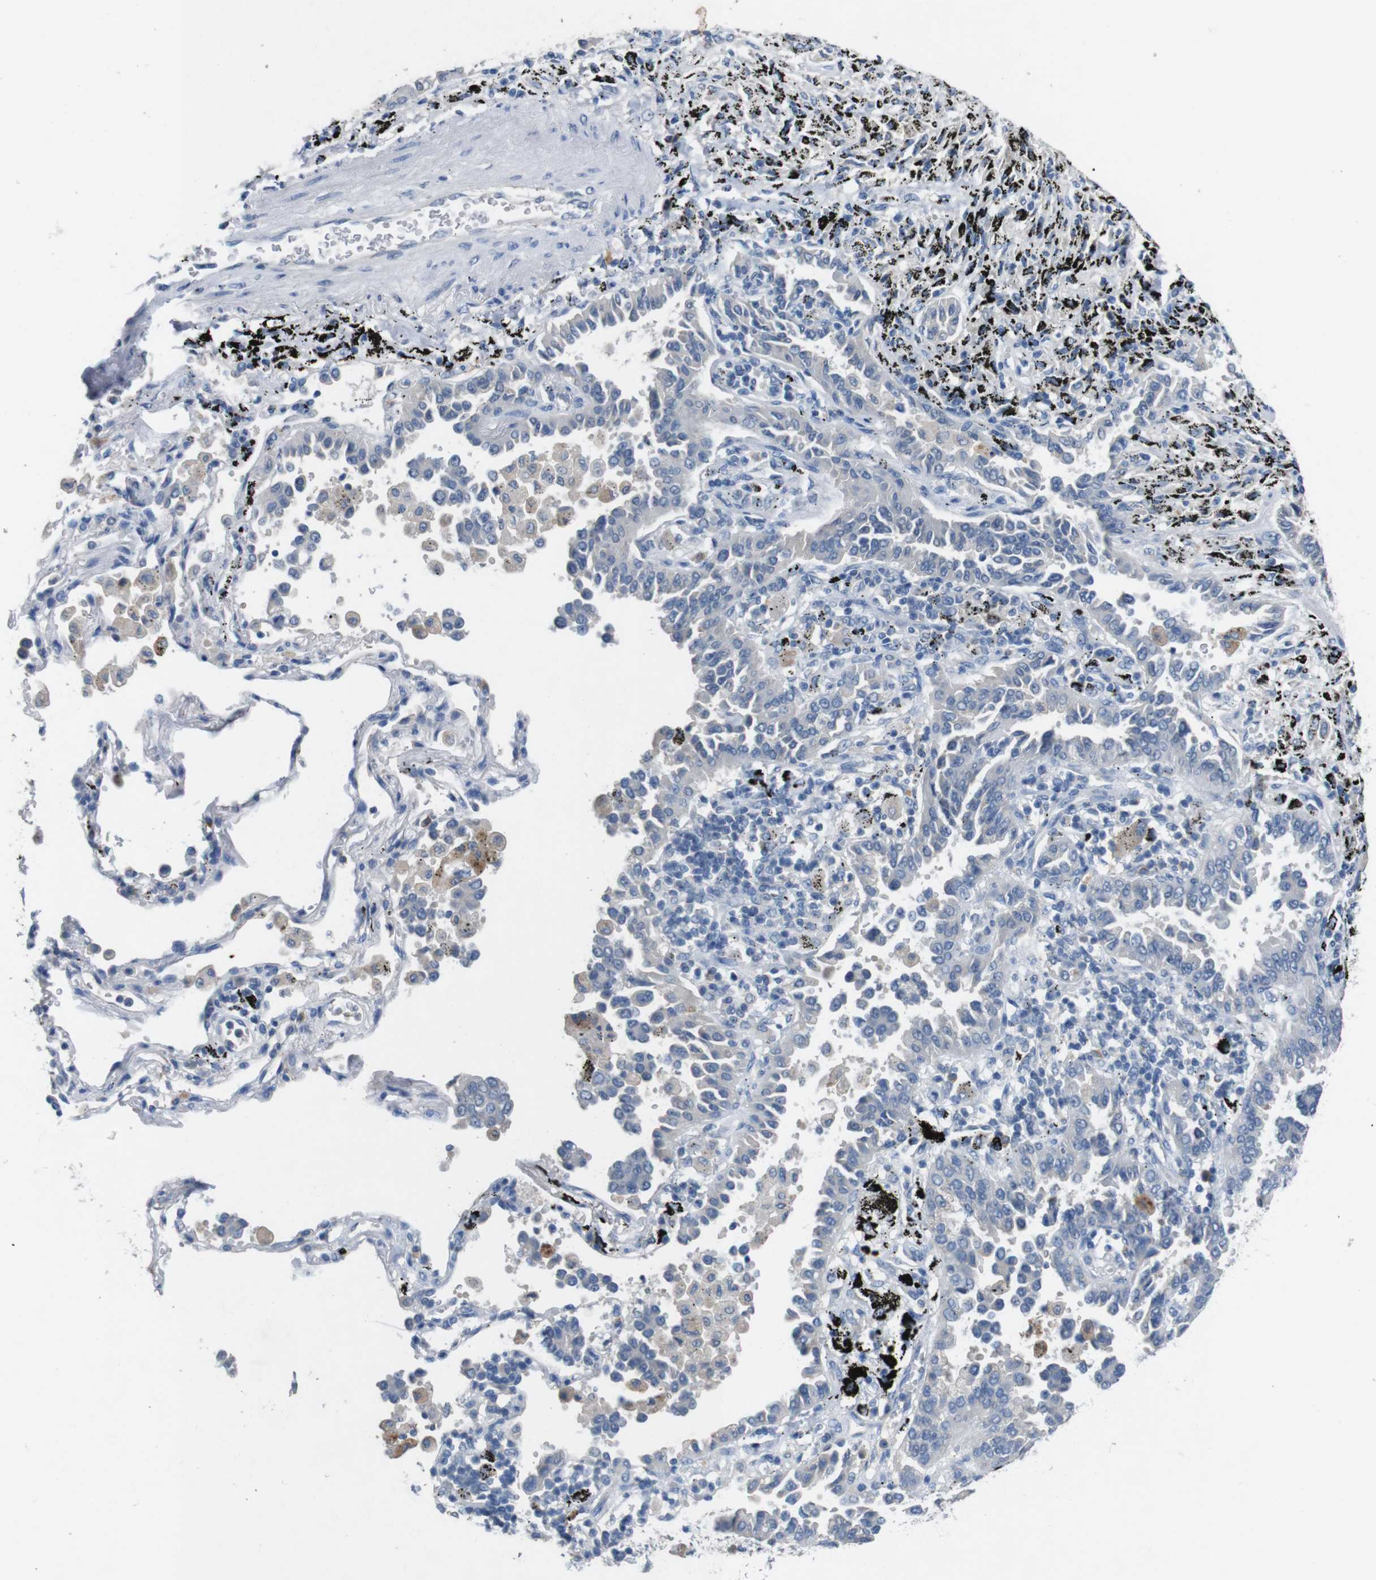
{"staining": {"intensity": "negative", "quantity": "none", "location": "none"}, "tissue": "lung cancer", "cell_type": "Tumor cells", "image_type": "cancer", "snomed": [{"axis": "morphology", "description": "Normal tissue, NOS"}, {"axis": "morphology", "description": "Adenocarcinoma, NOS"}, {"axis": "topography", "description": "Lung"}], "caption": "Tumor cells are negative for protein expression in human adenocarcinoma (lung). The staining is performed using DAB (3,3'-diaminobenzidine) brown chromogen with nuclei counter-stained in using hematoxylin.", "gene": "SLC2A8", "patient": {"sex": "male", "age": 59}}